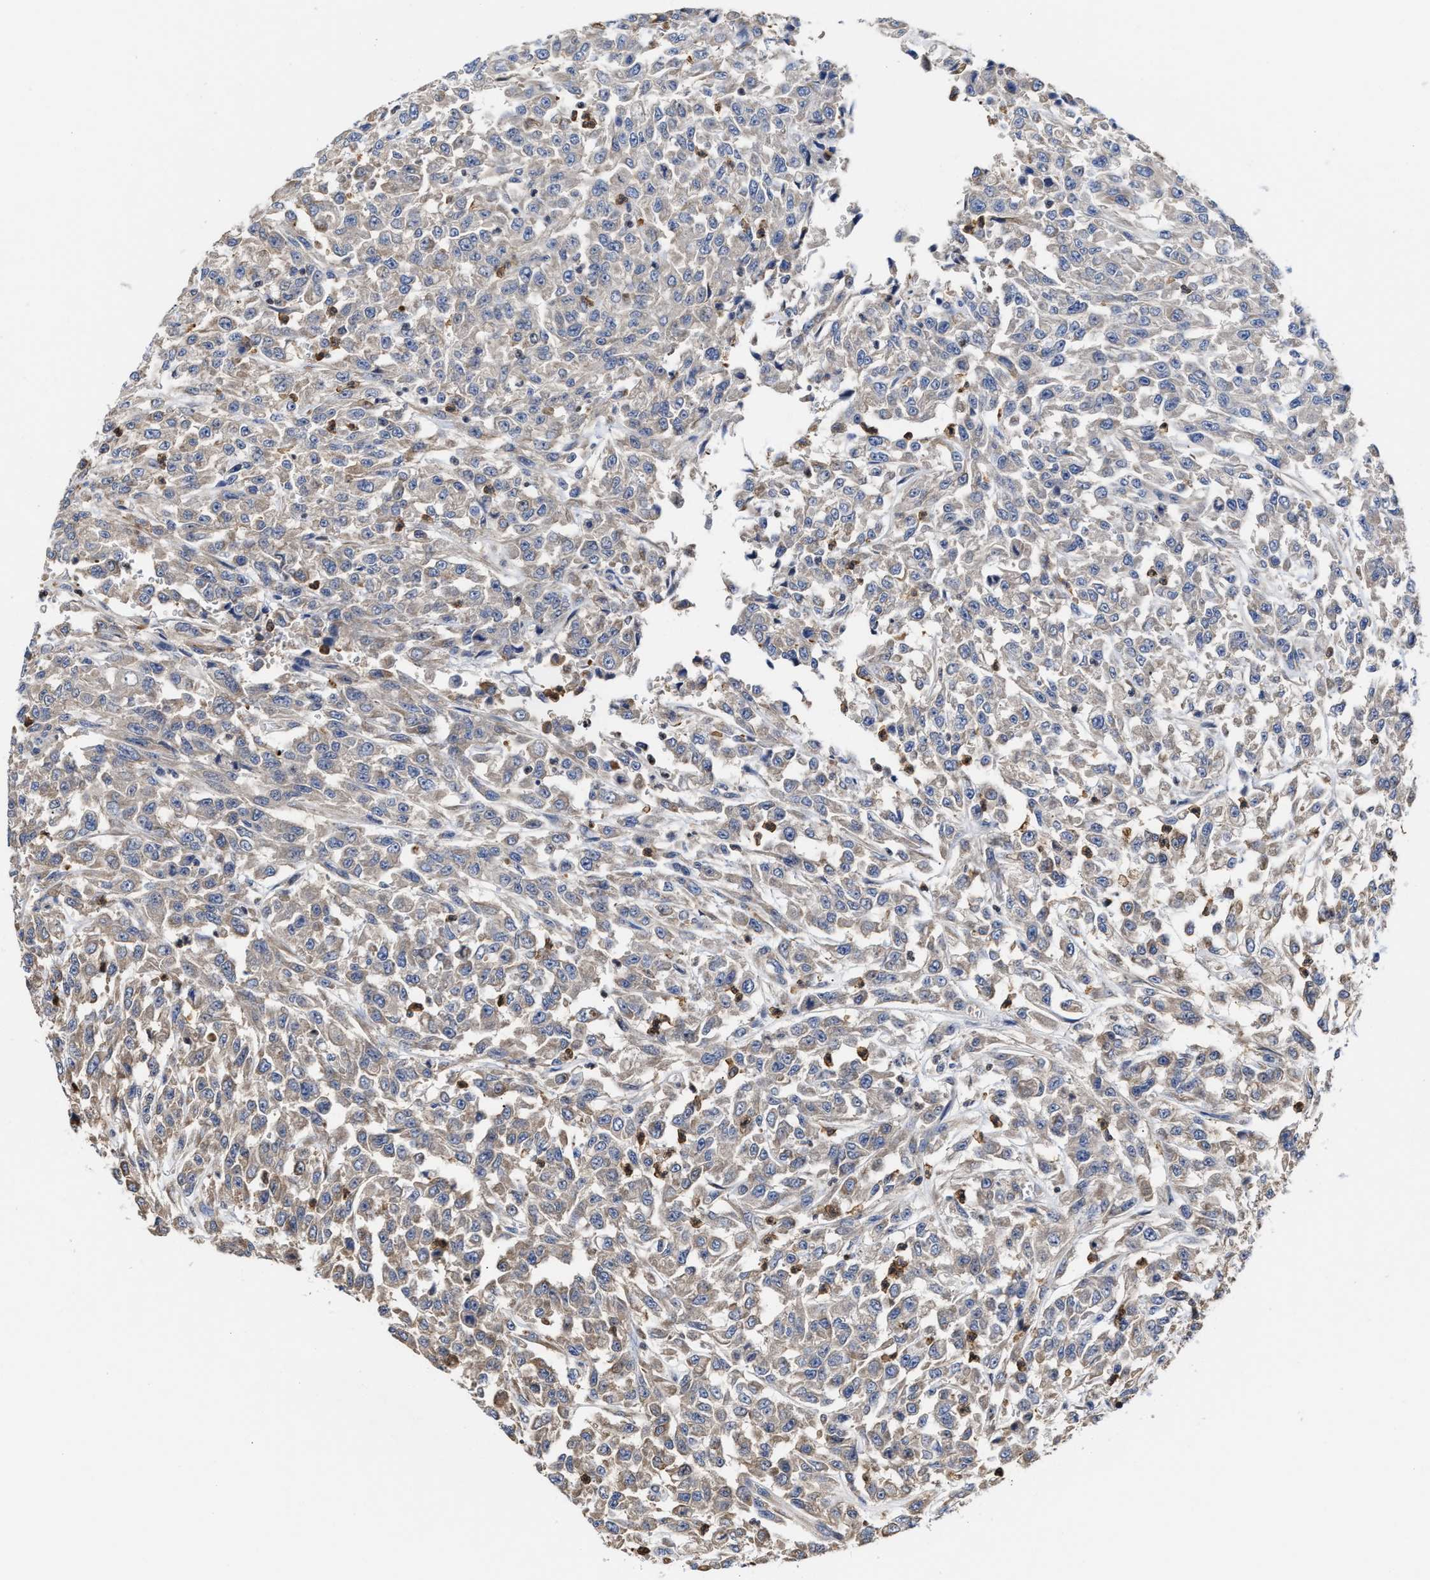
{"staining": {"intensity": "weak", "quantity": "25%-75%", "location": "cytoplasmic/membranous"}, "tissue": "urothelial cancer", "cell_type": "Tumor cells", "image_type": "cancer", "snomed": [{"axis": "morphology", "description": "Urothelial carcinoma, High grade"}, {"axis": "topography", "description": "Urinary bladder"}], "caption": "High-magnification brightfield microscopy of high-grade urothelial carcinoma stained with DAB (brown) and counterstained with hematoxylin (blue). tumor cells exhibit weak cytoplasmic/membranous expression is present in about25%-75% of cells. (DAB (3,3'-diaminobenzidine) = brown stain, brightfield microscopy at high magnification).", "gene": "KLHDC1", "patient": {"sex": "male", "age": 46}}